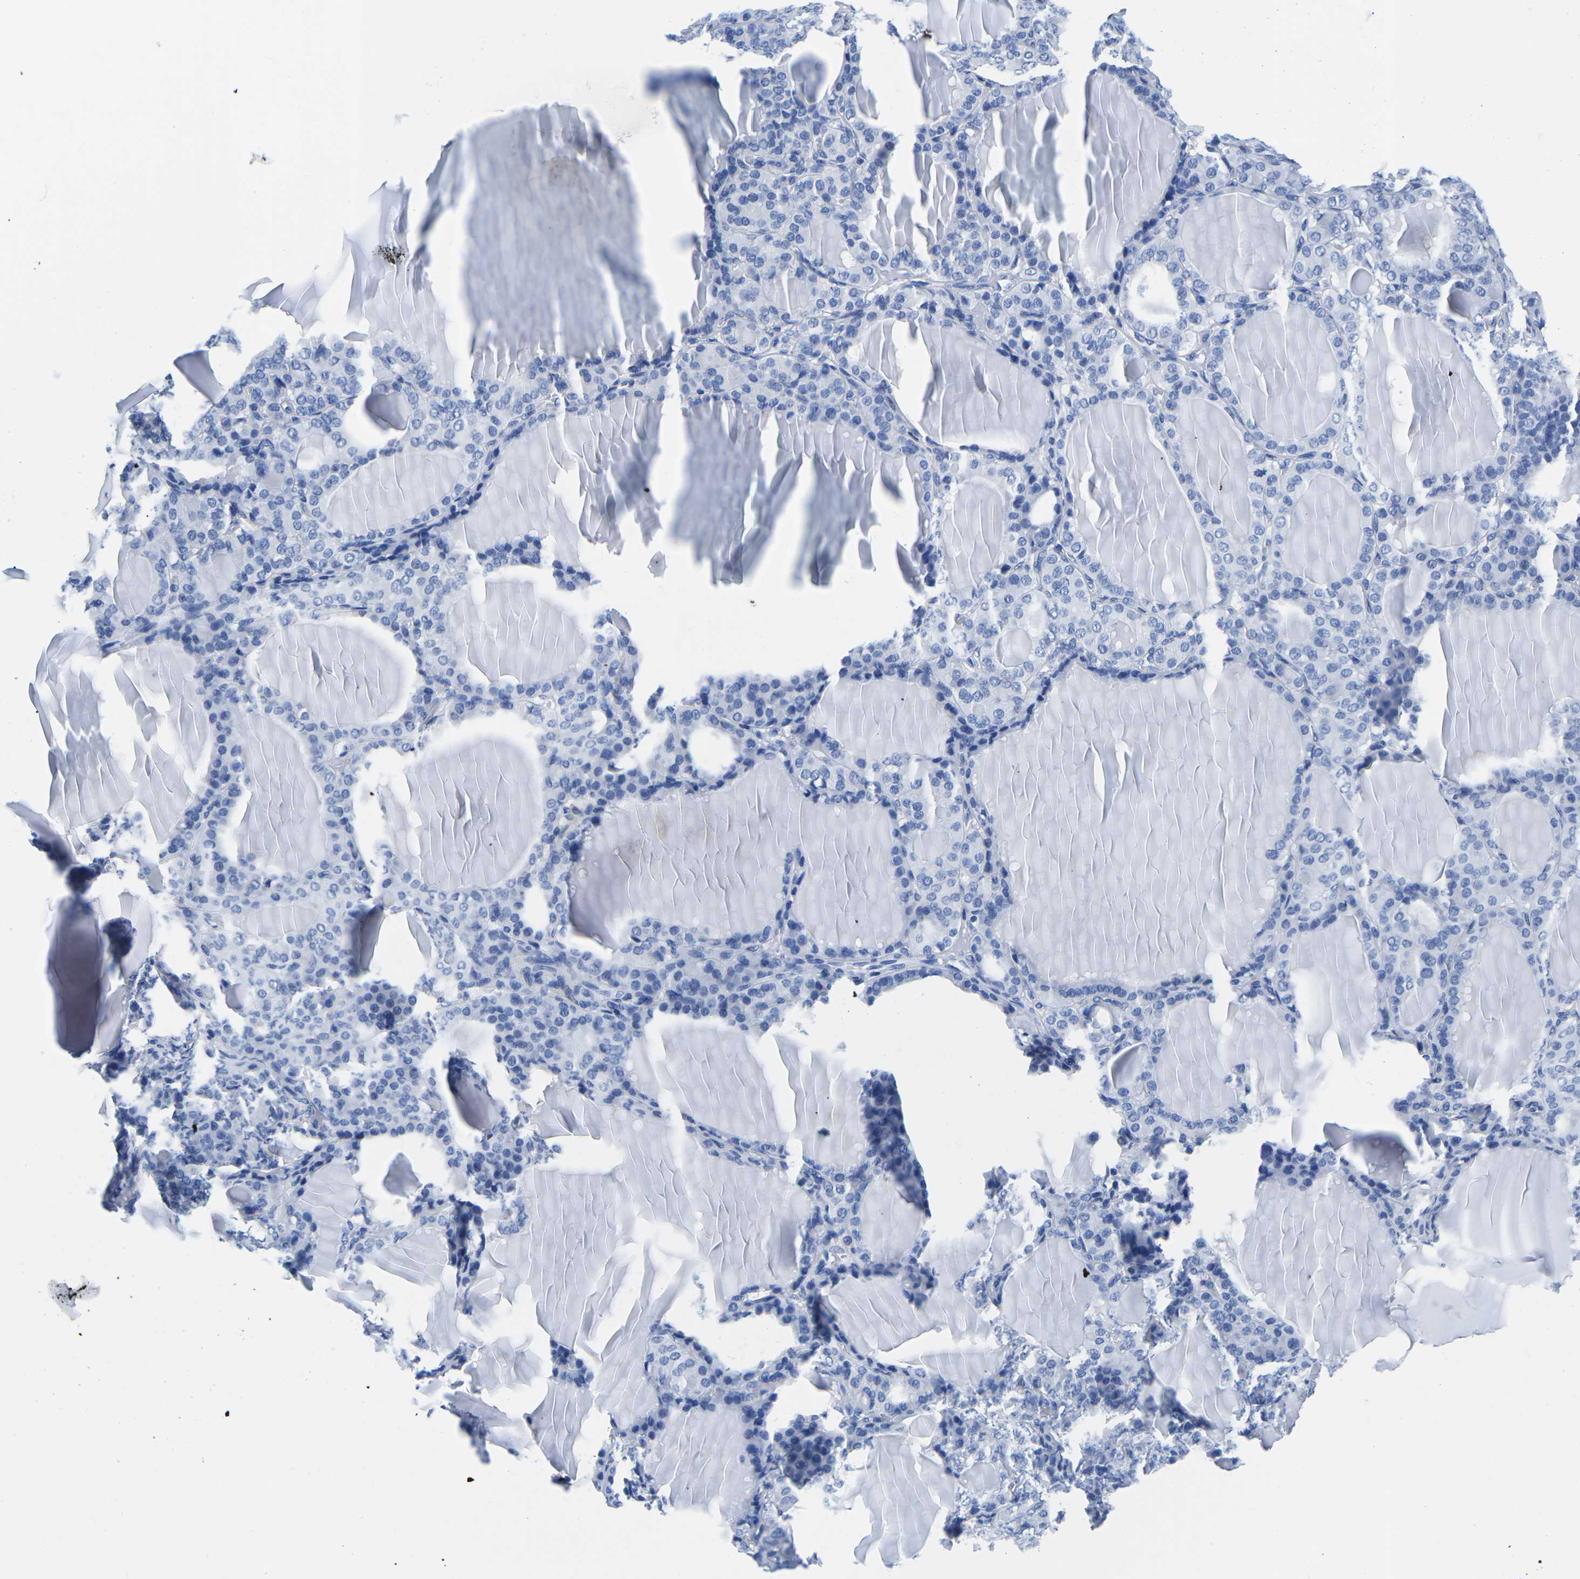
{"staining": {"intensity": "negative", "quantity": "none", "location": "none"}, "tissue": "thyroid gland", "cell_type": "Glandular cells", "image_type": "normal", "snomed": [{"axis": "morphology", "description": "Normal tissue, NOS"}, {"axis": "topography", "description": "Thyroid gland"}], "caption": "This is an IHC histopathology image of benign human thyroid gland. There is no staining in glandular cells.", "gene": "CYP1A2", "patient": {"sex": "female", "age": 28}}